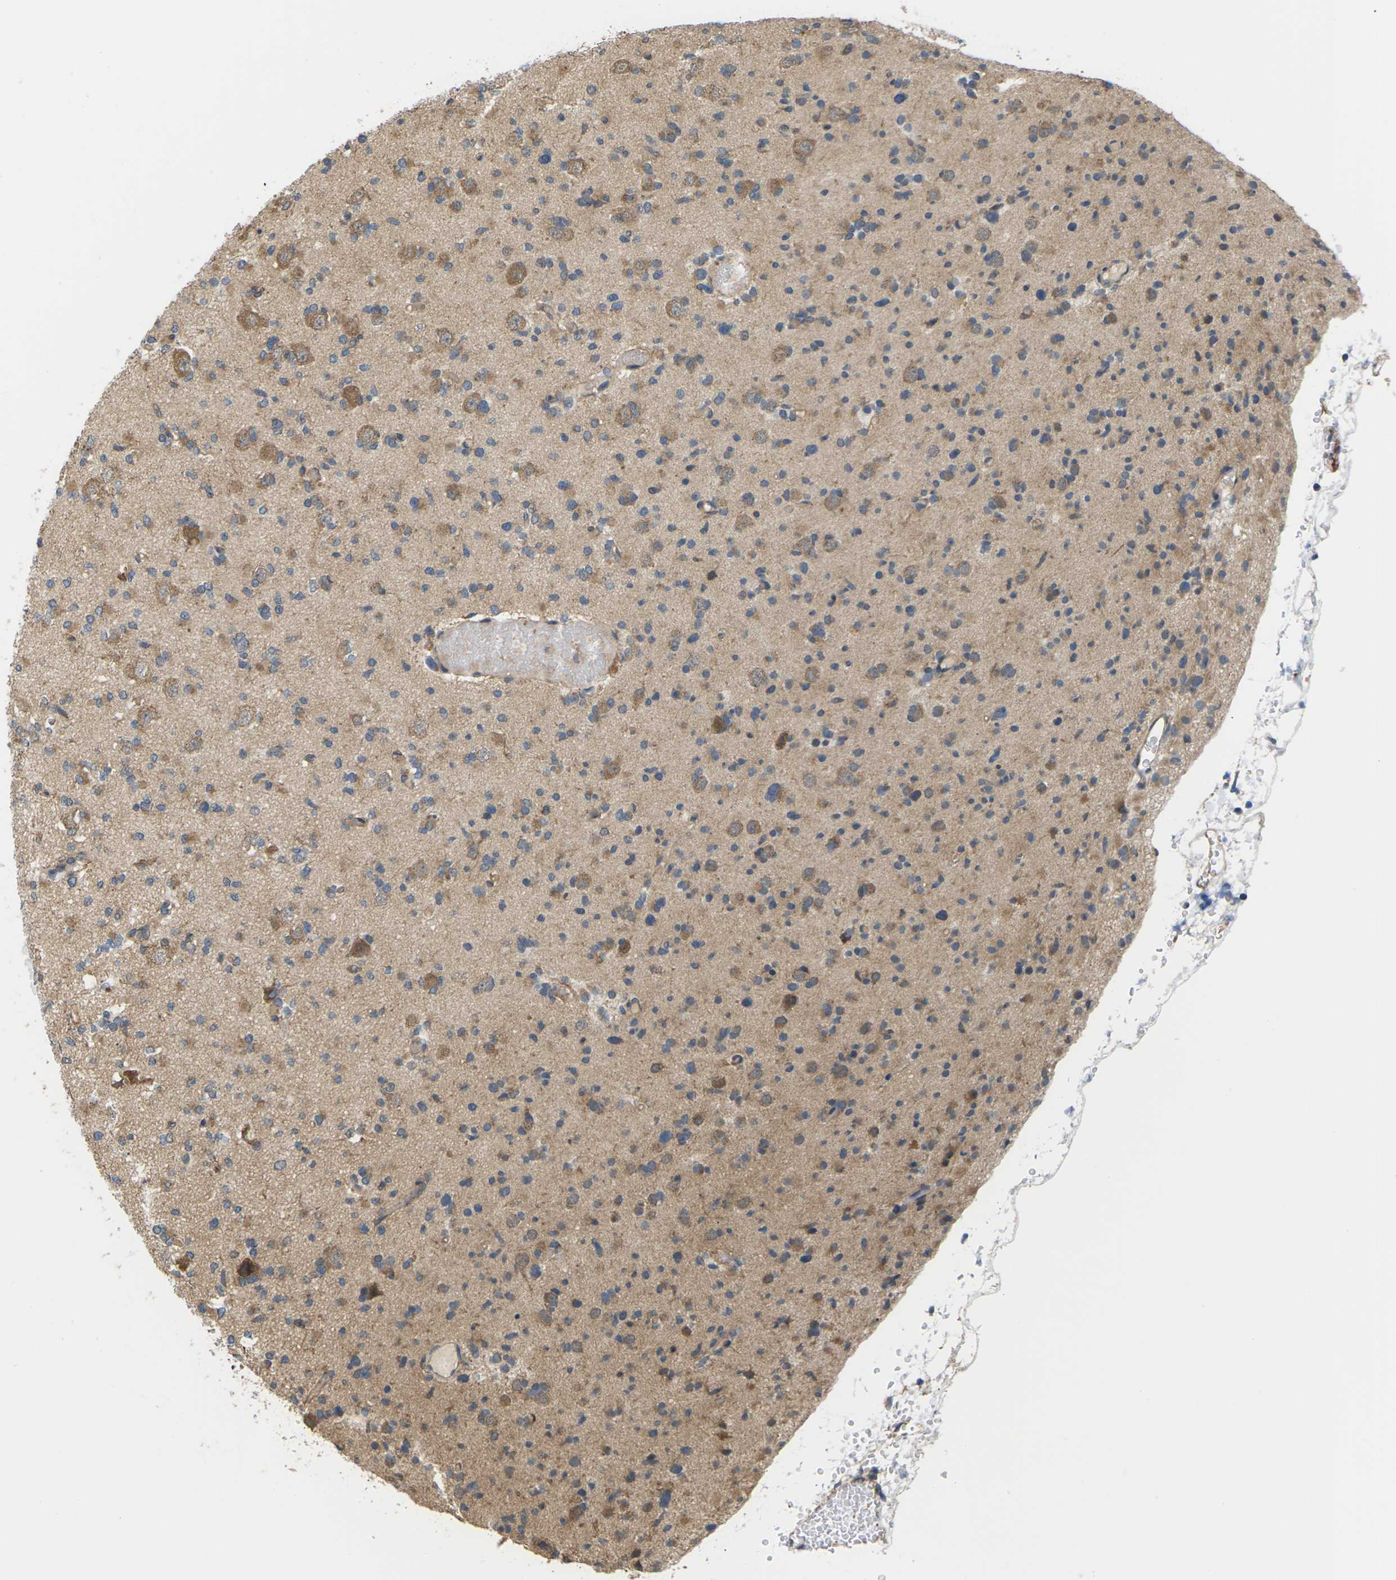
{"staining": {"intensity": "moderate", "quantity": ">75%", "location": "cytoplasmic/membranous"}, "tissue": "glioma", "cell_type": "Tumor cells", "image_type": "cancer", "snomed": [{"axis": "morphology", "description": "Glioma, malignant, Low grade"}, {"axis": "topography", "description": "Brain"}], "caption": "The micrograph exhibits staining of malignant glioma (low-grade), revealing moderate cytoplasmic/membranous protein positivity (brown color) within tumor cells. (DAB = brown stain, brightfield microscopy at high magnification).", "gene": "NRAS", "patient": {"sex": "female", "age": 22}}